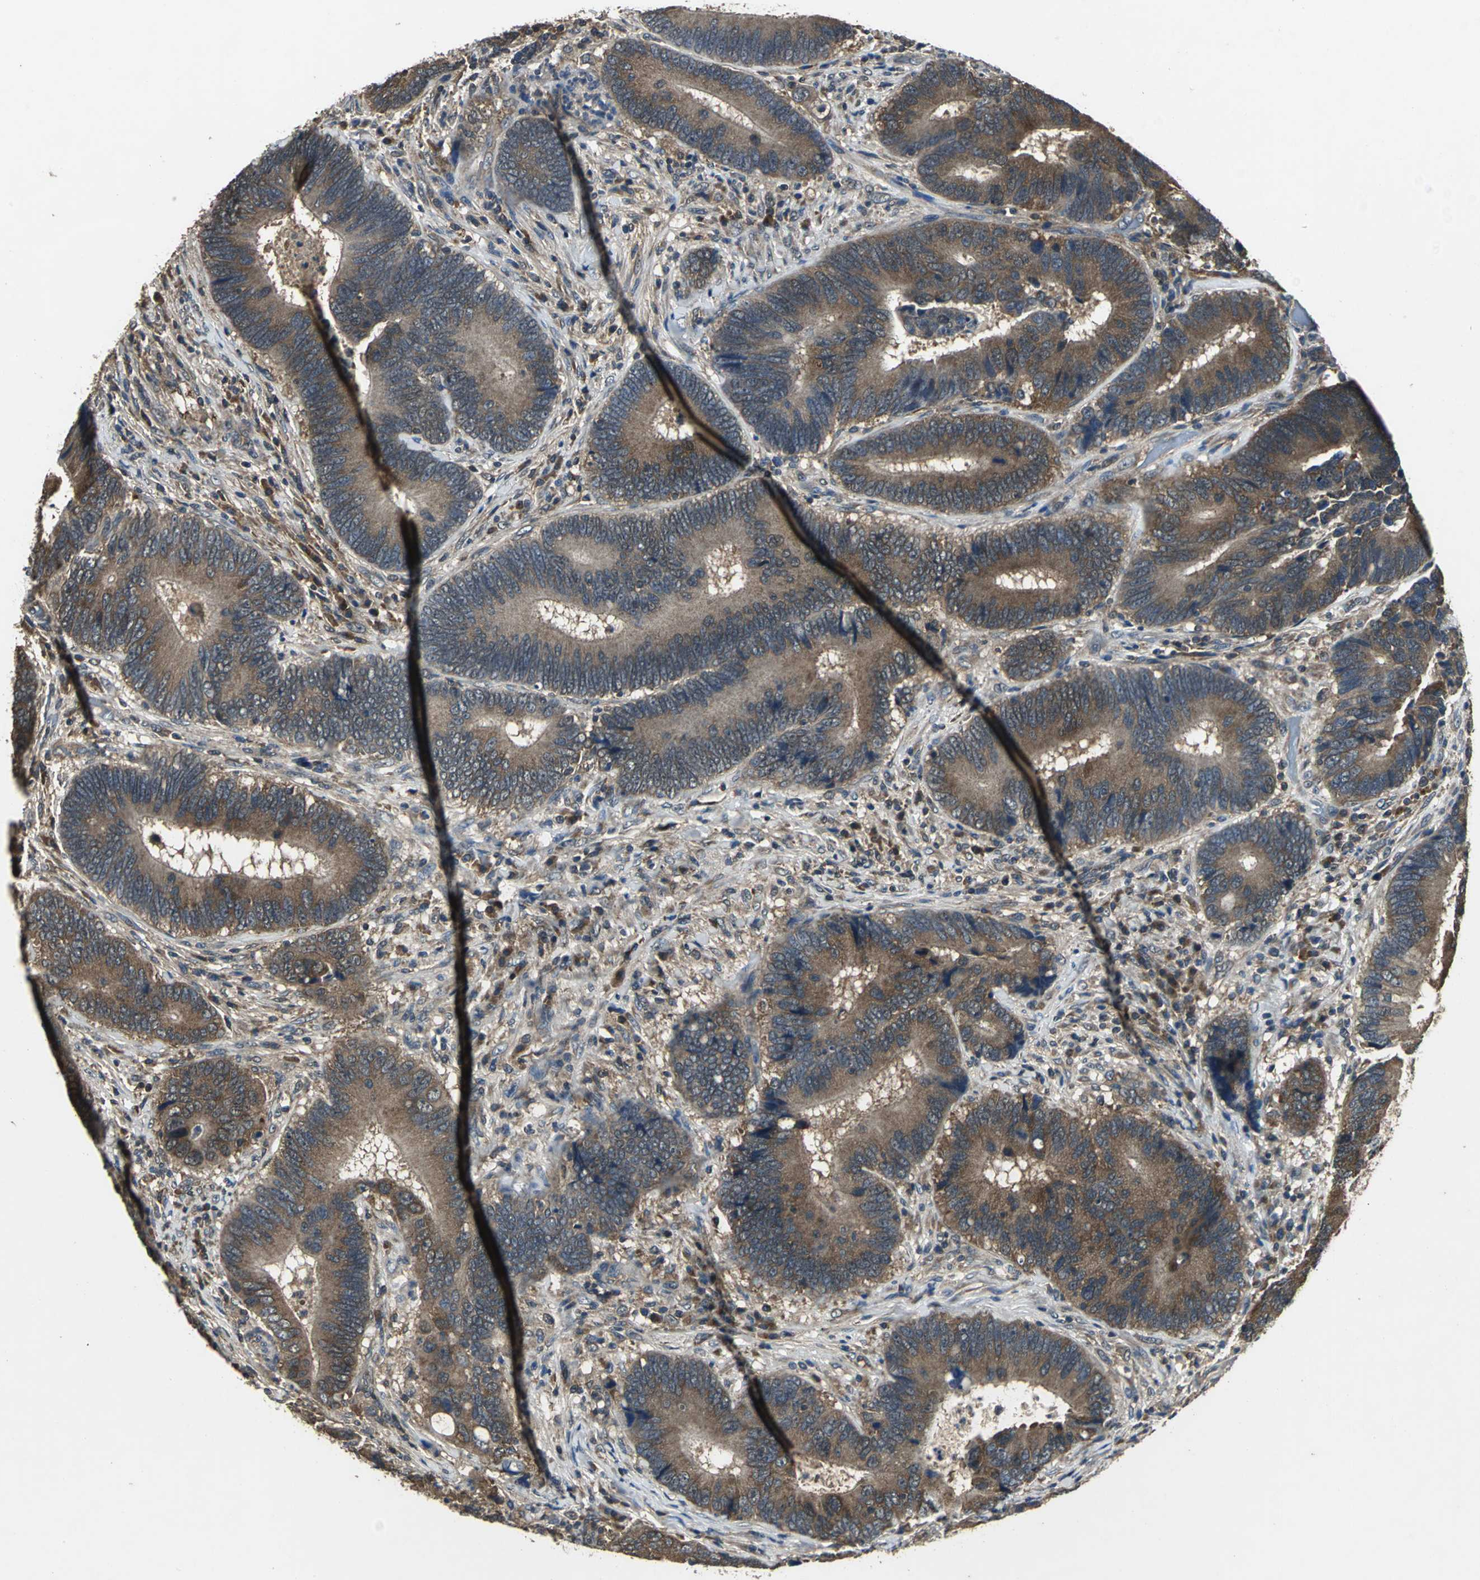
{"staining": {"intensity": "moderate", "quantity": ">75%", "location": "cytoplasmic/membranous"}, "tissue": "colorectal cancer", "cell_type": "Tumor cells", "image_type": "cancer", "snomed": [{"axis": "morphology", "description": "Adenocarcinoma, NOS"}, {"axis": "topography", "description": "Colon"}], "caption": "Colorectal cancer (adenocarcinoma) tissue reveals moderate cytoplasmic/membranous expression in approximately >75% of tumor cells, visualized by immunohistochemistry.", "gene": "IRF3", "patient": {"sex": "female", "age": 78}}